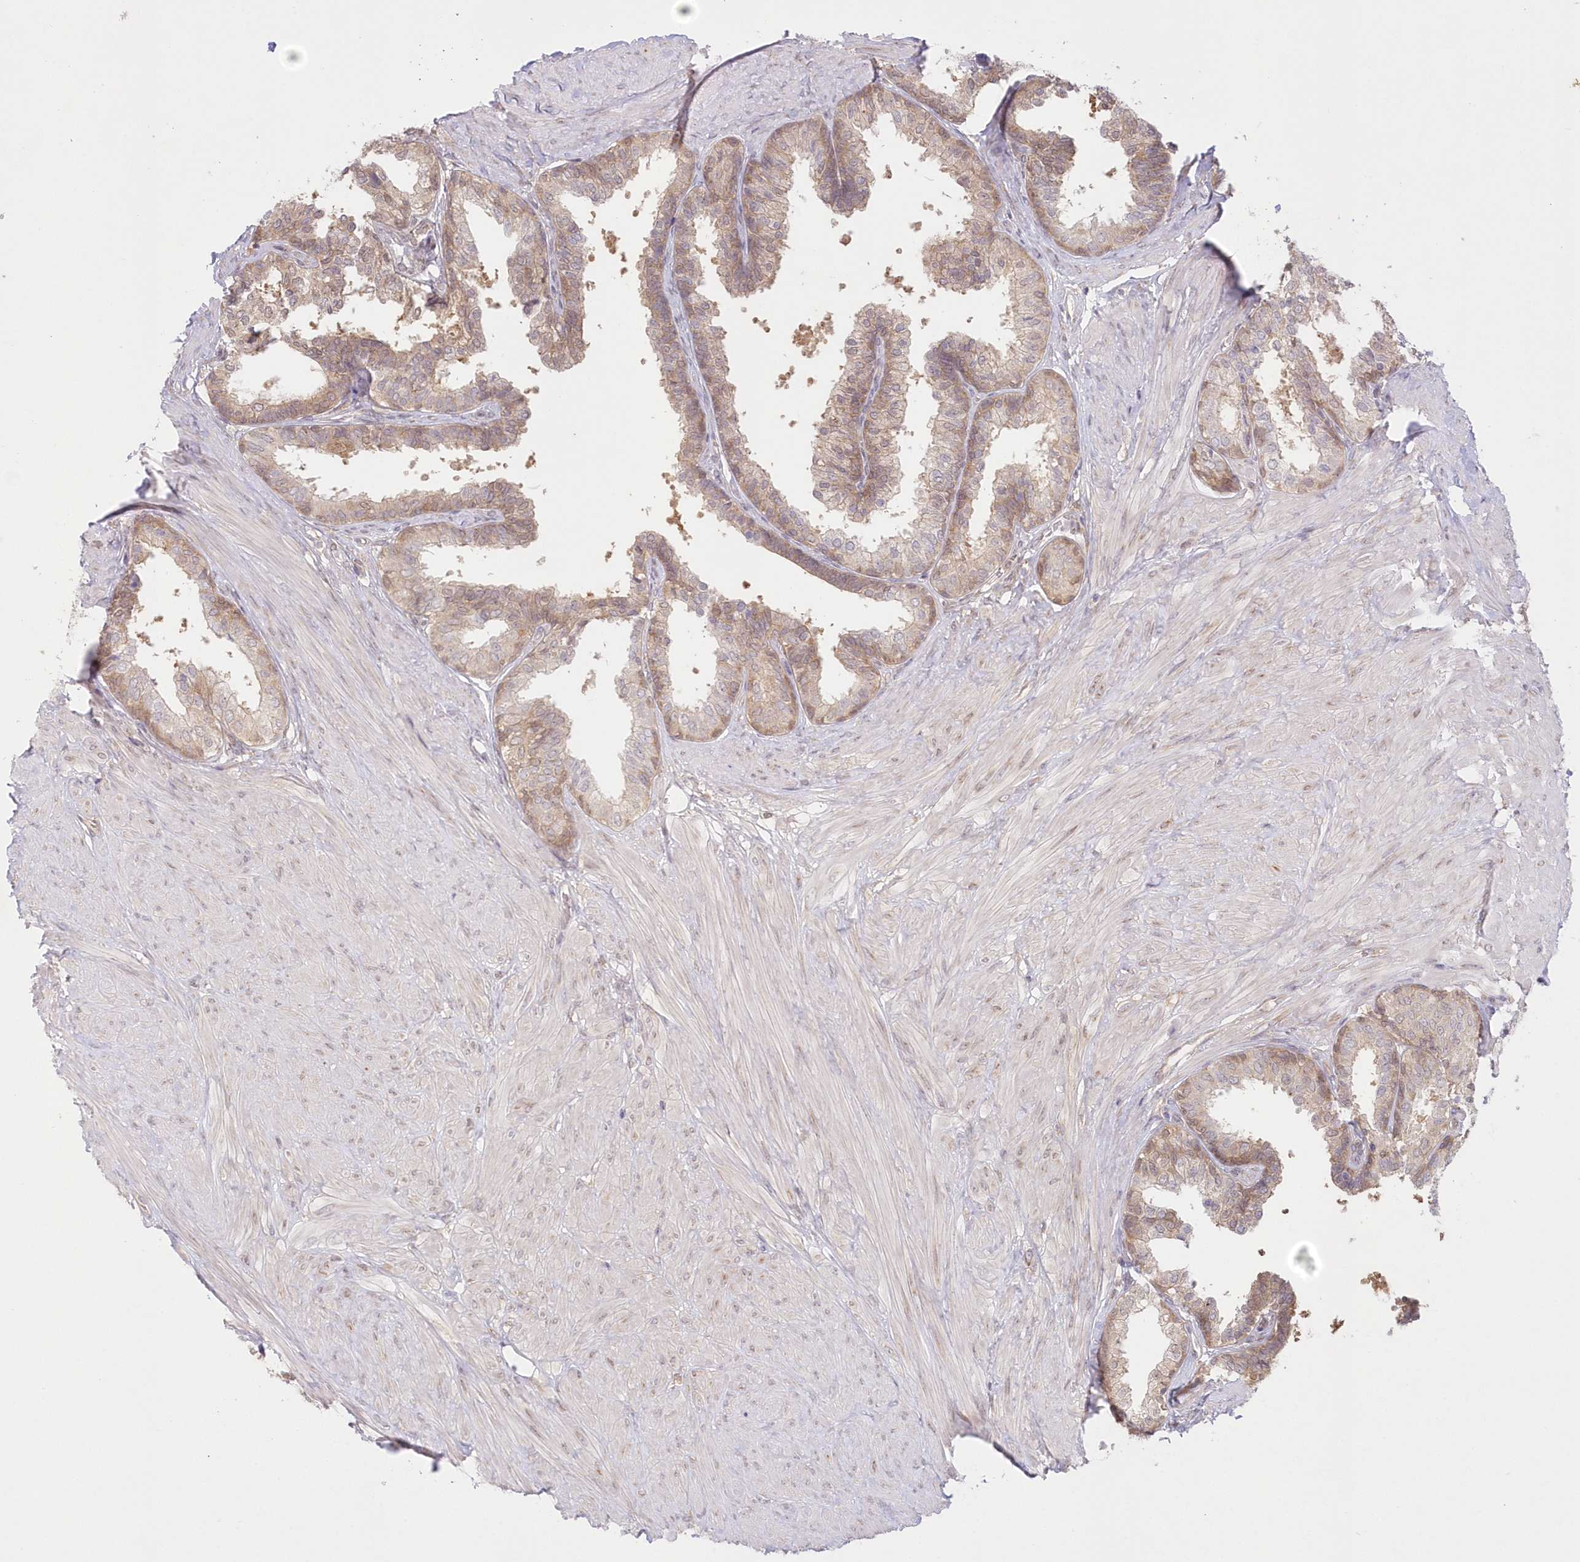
{"staining": {"intensity": "moderate", "quantity": ">75%", "location": "cytoplasmic/membranous"}, "tissue": "prostate", "cell_type": "Glandular cells", "image_type": "normal", "snomed": [{"axis": "morphology", "description": "Normal tissue, NOS"}, {"axis": "topography", "description": "Prostate"}], "caption": "An IHC image of unremarkable tissue is shown. Protein staining in brown highlights moderate cytoplasmic/membranous positivity in prostate within glandular cells. (Brightfield microscopy of DAB IHC at high magnification).", "gene": "RNPEP", "patient": {"sex": "male", "age": 48}}